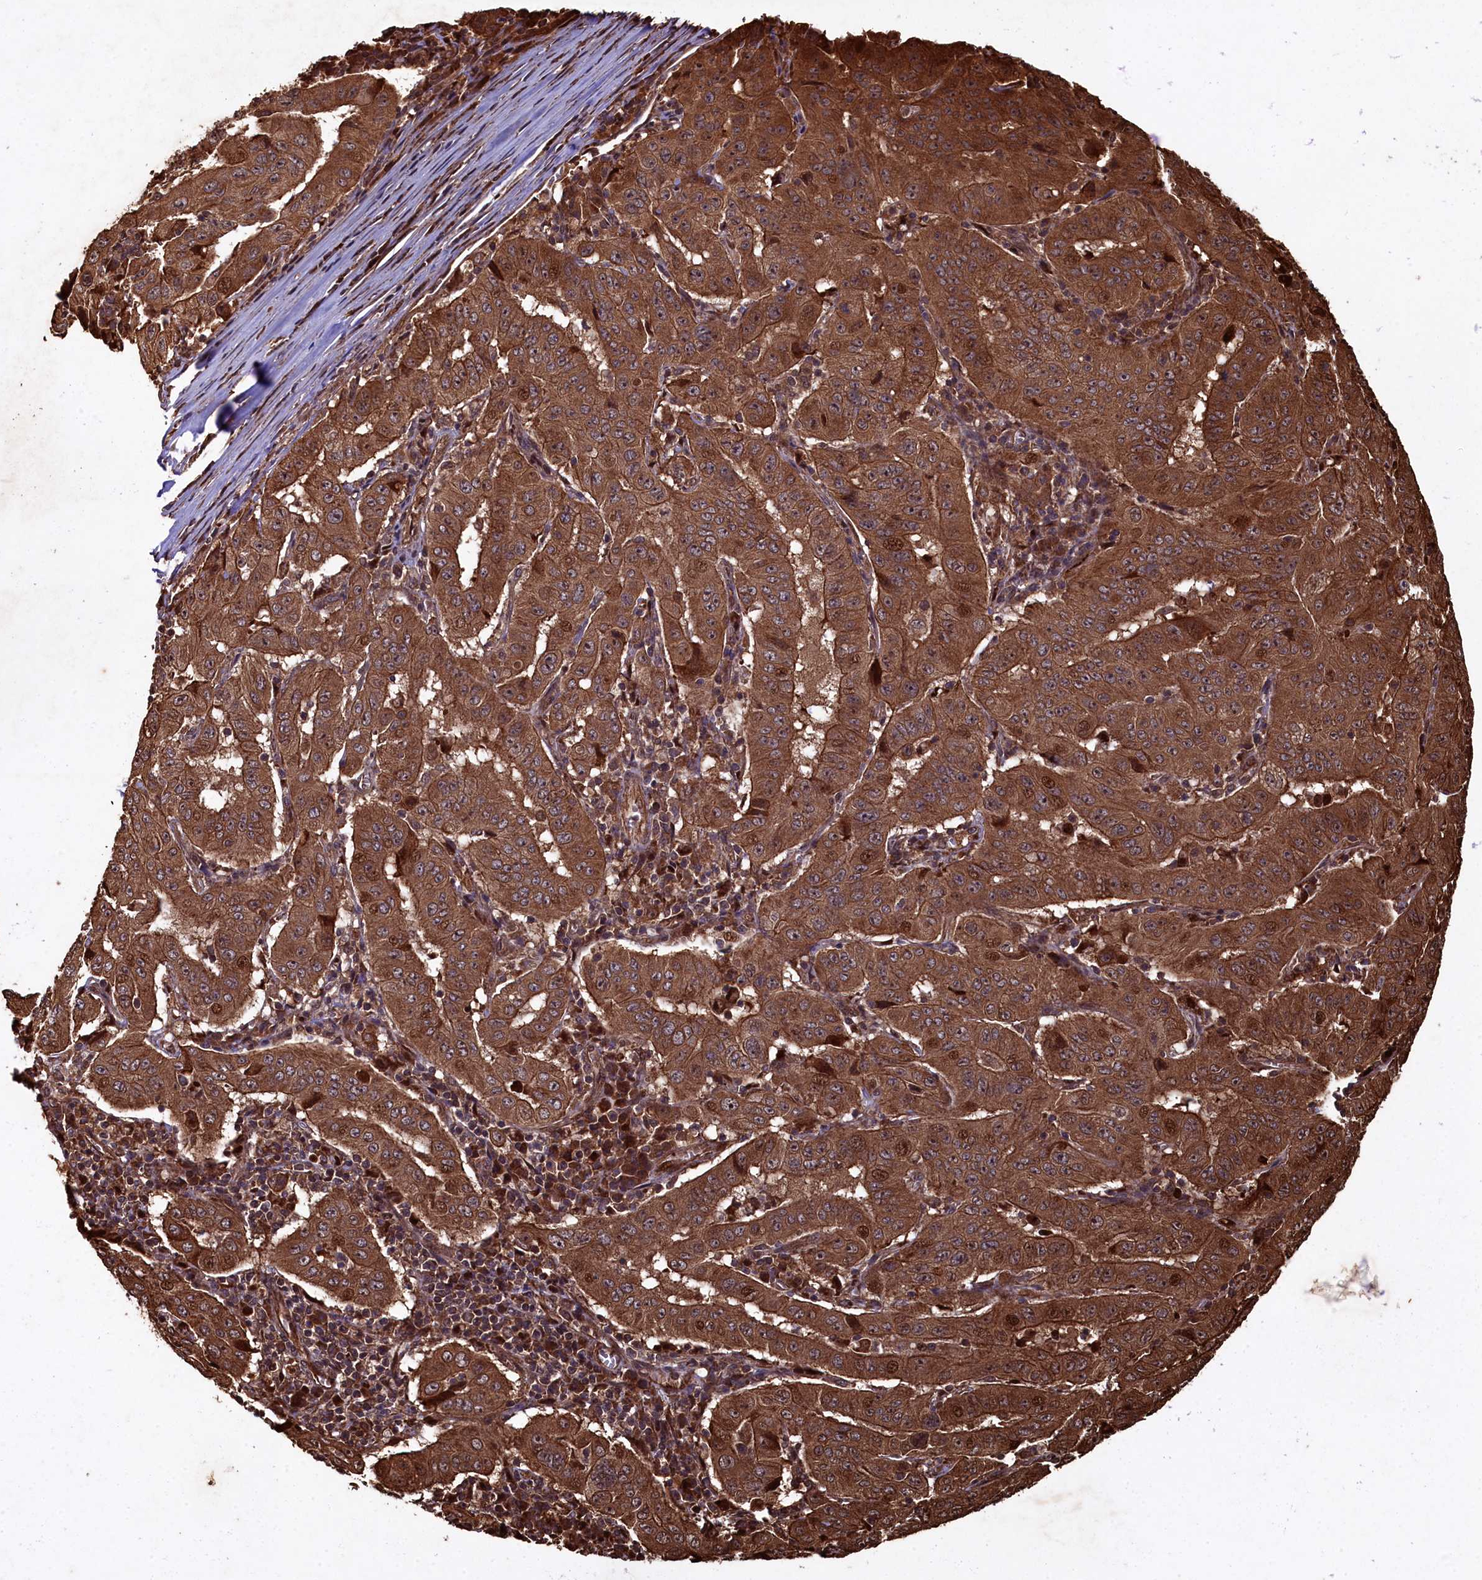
{"staining": {"intensity": "strong", "quantity": ">75%", "location": "cytoplasmic/membranous"}, "tissue": "pancreatic cancer", "cell_type": "Tumor cells", "image_type": "cancer", "snomed": [{"axis": "morphology", "description": "Adenocarcinoma, NOS"}, {"axis": "topography", "description": "Pancreas"}], "caption": "Tumor cells reveal high levels of strong cytoplasmic/membranous expression in about >75% of cells in pancreatic cancer (adenocarcinoma).", "gene": "PIGN", "patient": {"sex": "male", "age": 63}}